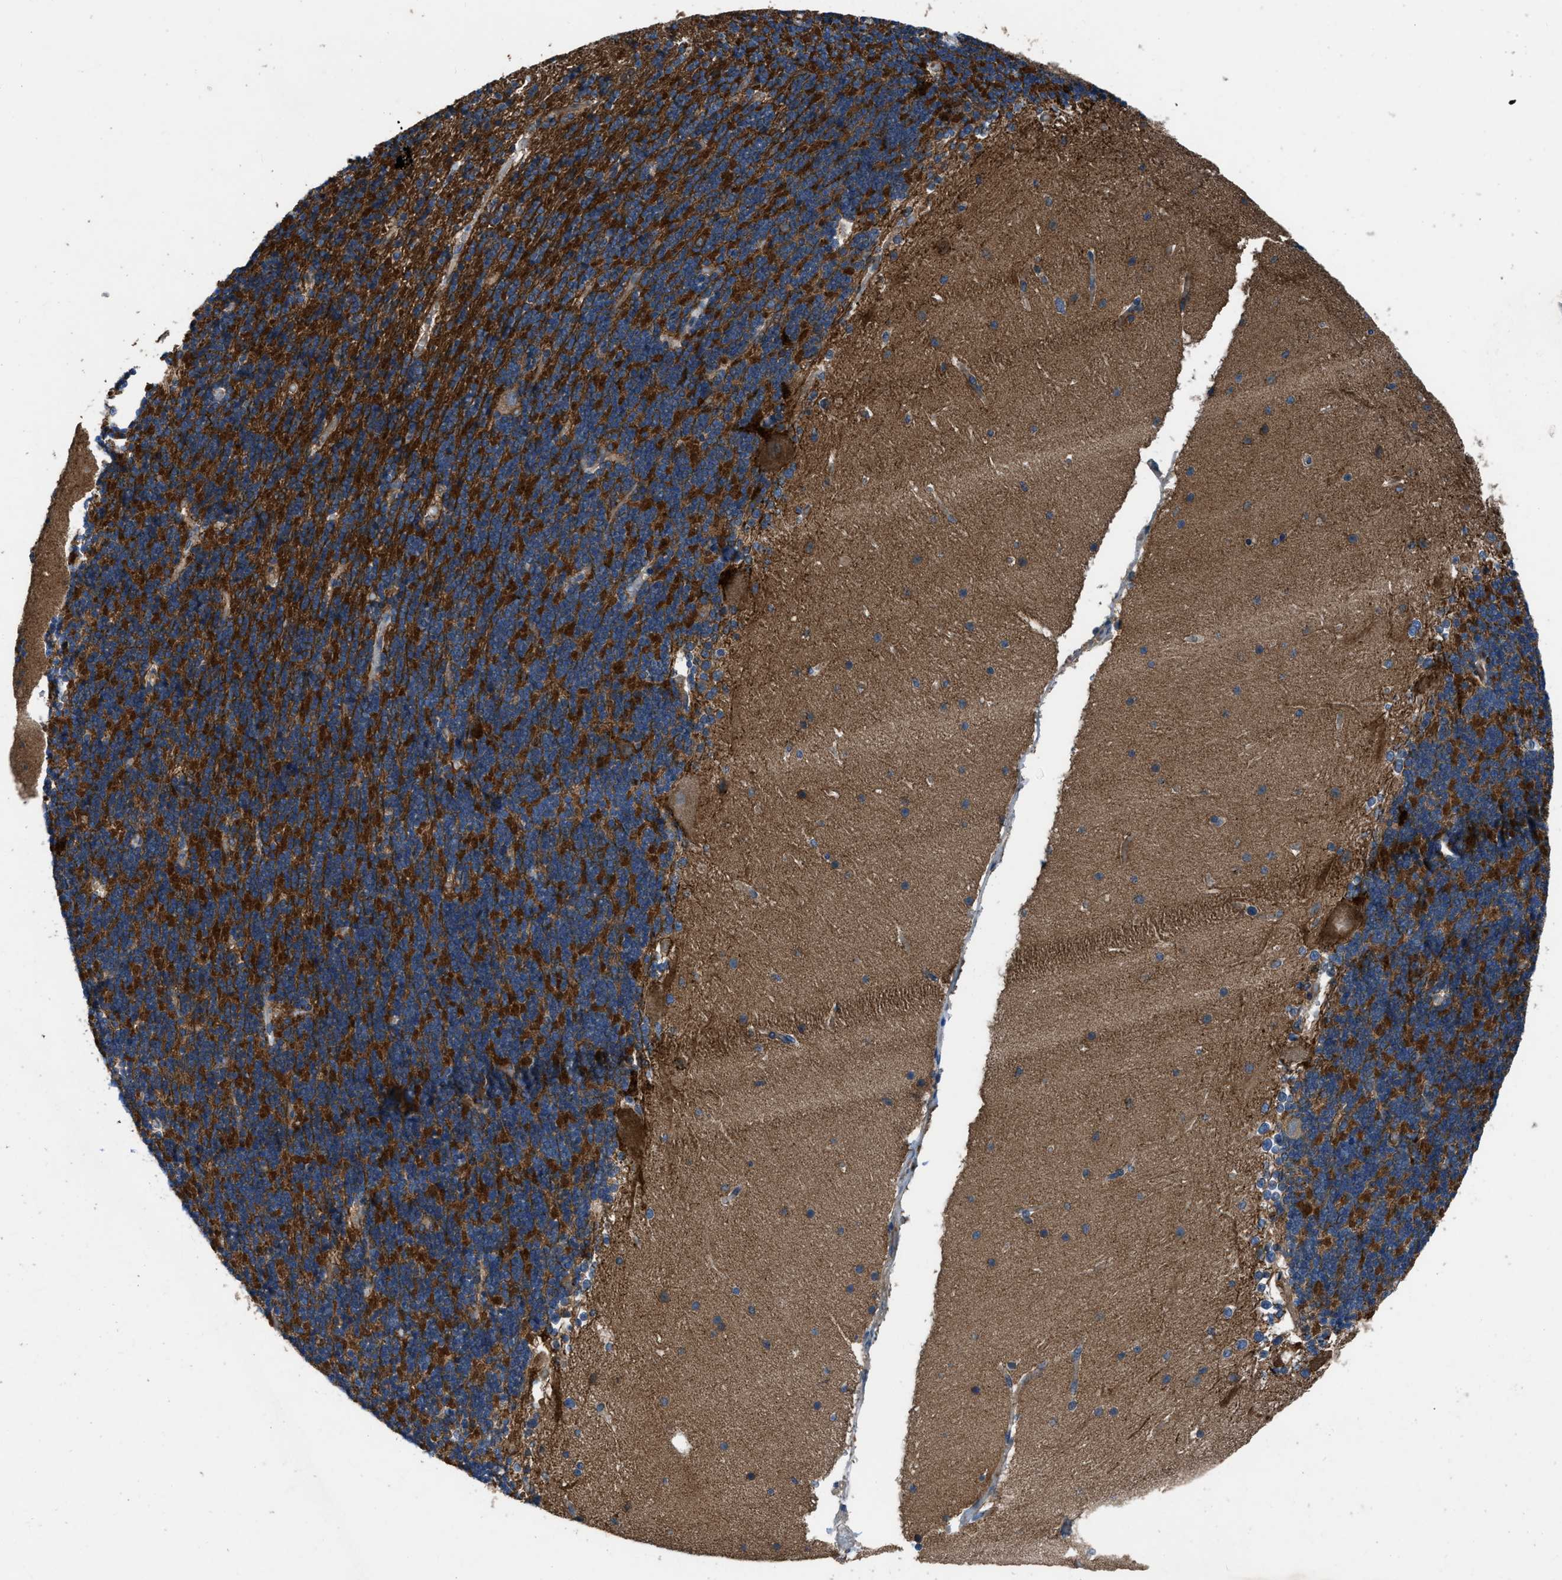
{"staining": {"intensity": "strong", "quantity": ">75%", "location": "cytoplasmic/membranous"}, "tissue": "cerebellum", "cell_type": "Cells in granular layer", "image_type": "normal", "snomed": [{"axis": "morphology", "description": "Normal tissue, NOS"}, {"axis": "topography", "description": "Cerebellum"}], "caption": "The histopathology image demonstrates staining of normal cerebellum, revealing strong cytoplasmic/membranous protein positivity (brown color) within cells in granular layer.", "gene": "USP25", "patient": {"sex": "female", "age": 19}}